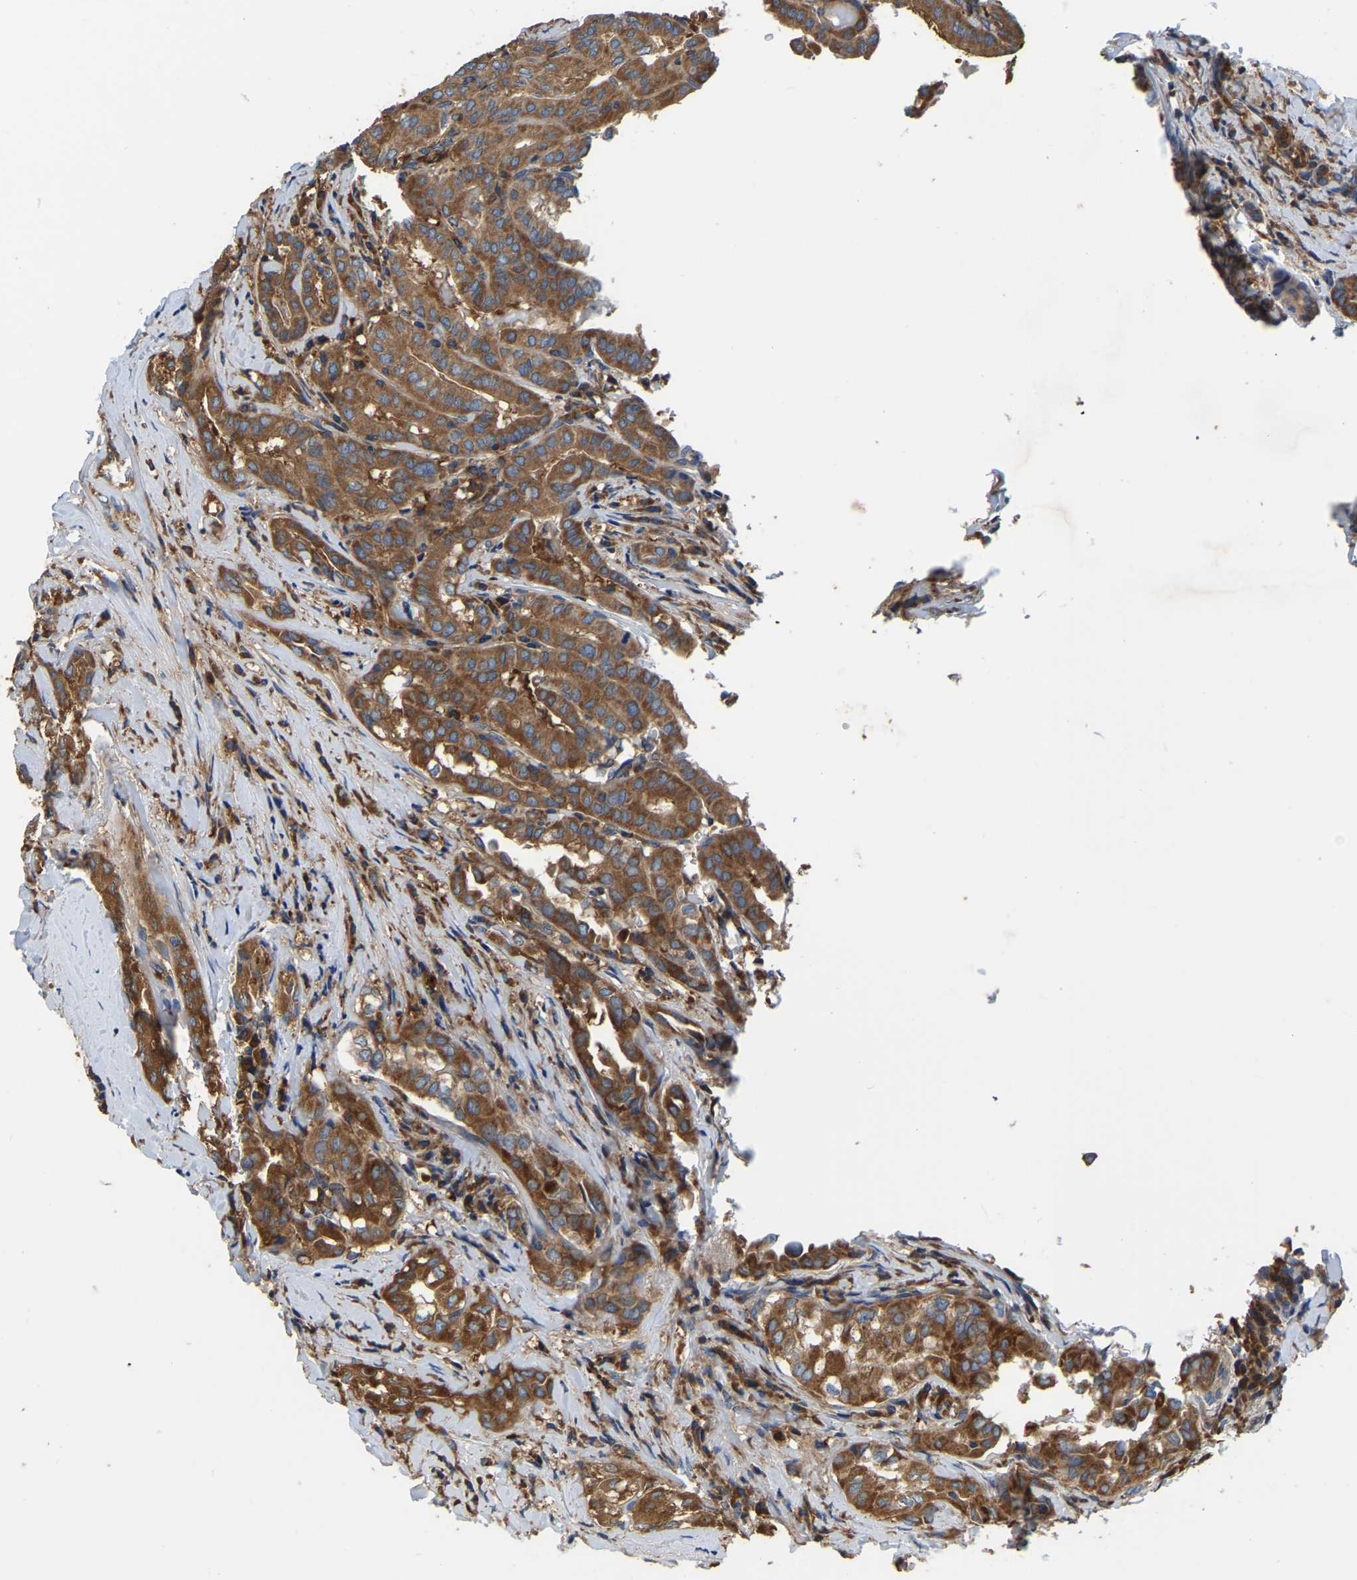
{"staining": {"intensity": "moderate", "quantity": ">75%", "location": "cytoplasmic/membranous"}, "tissue": "thyroid cancer", "cell_type": "Tumor cells", "image_type": "cancer", "snomed": [{"axis": "morphology", "description": "Papillary adenocarcinoma, NOS"}, {"axis": "topography", "description": "Thyroid gland"}], "caption": "Protein staining exhibits moderate cytoplasmic/membranous positivity in approximately >75% of tumor cells in papillary adenocarcinoma (thyroid).", "gene": "GARS1", "patient": {"sex": "female", "age": 42}}